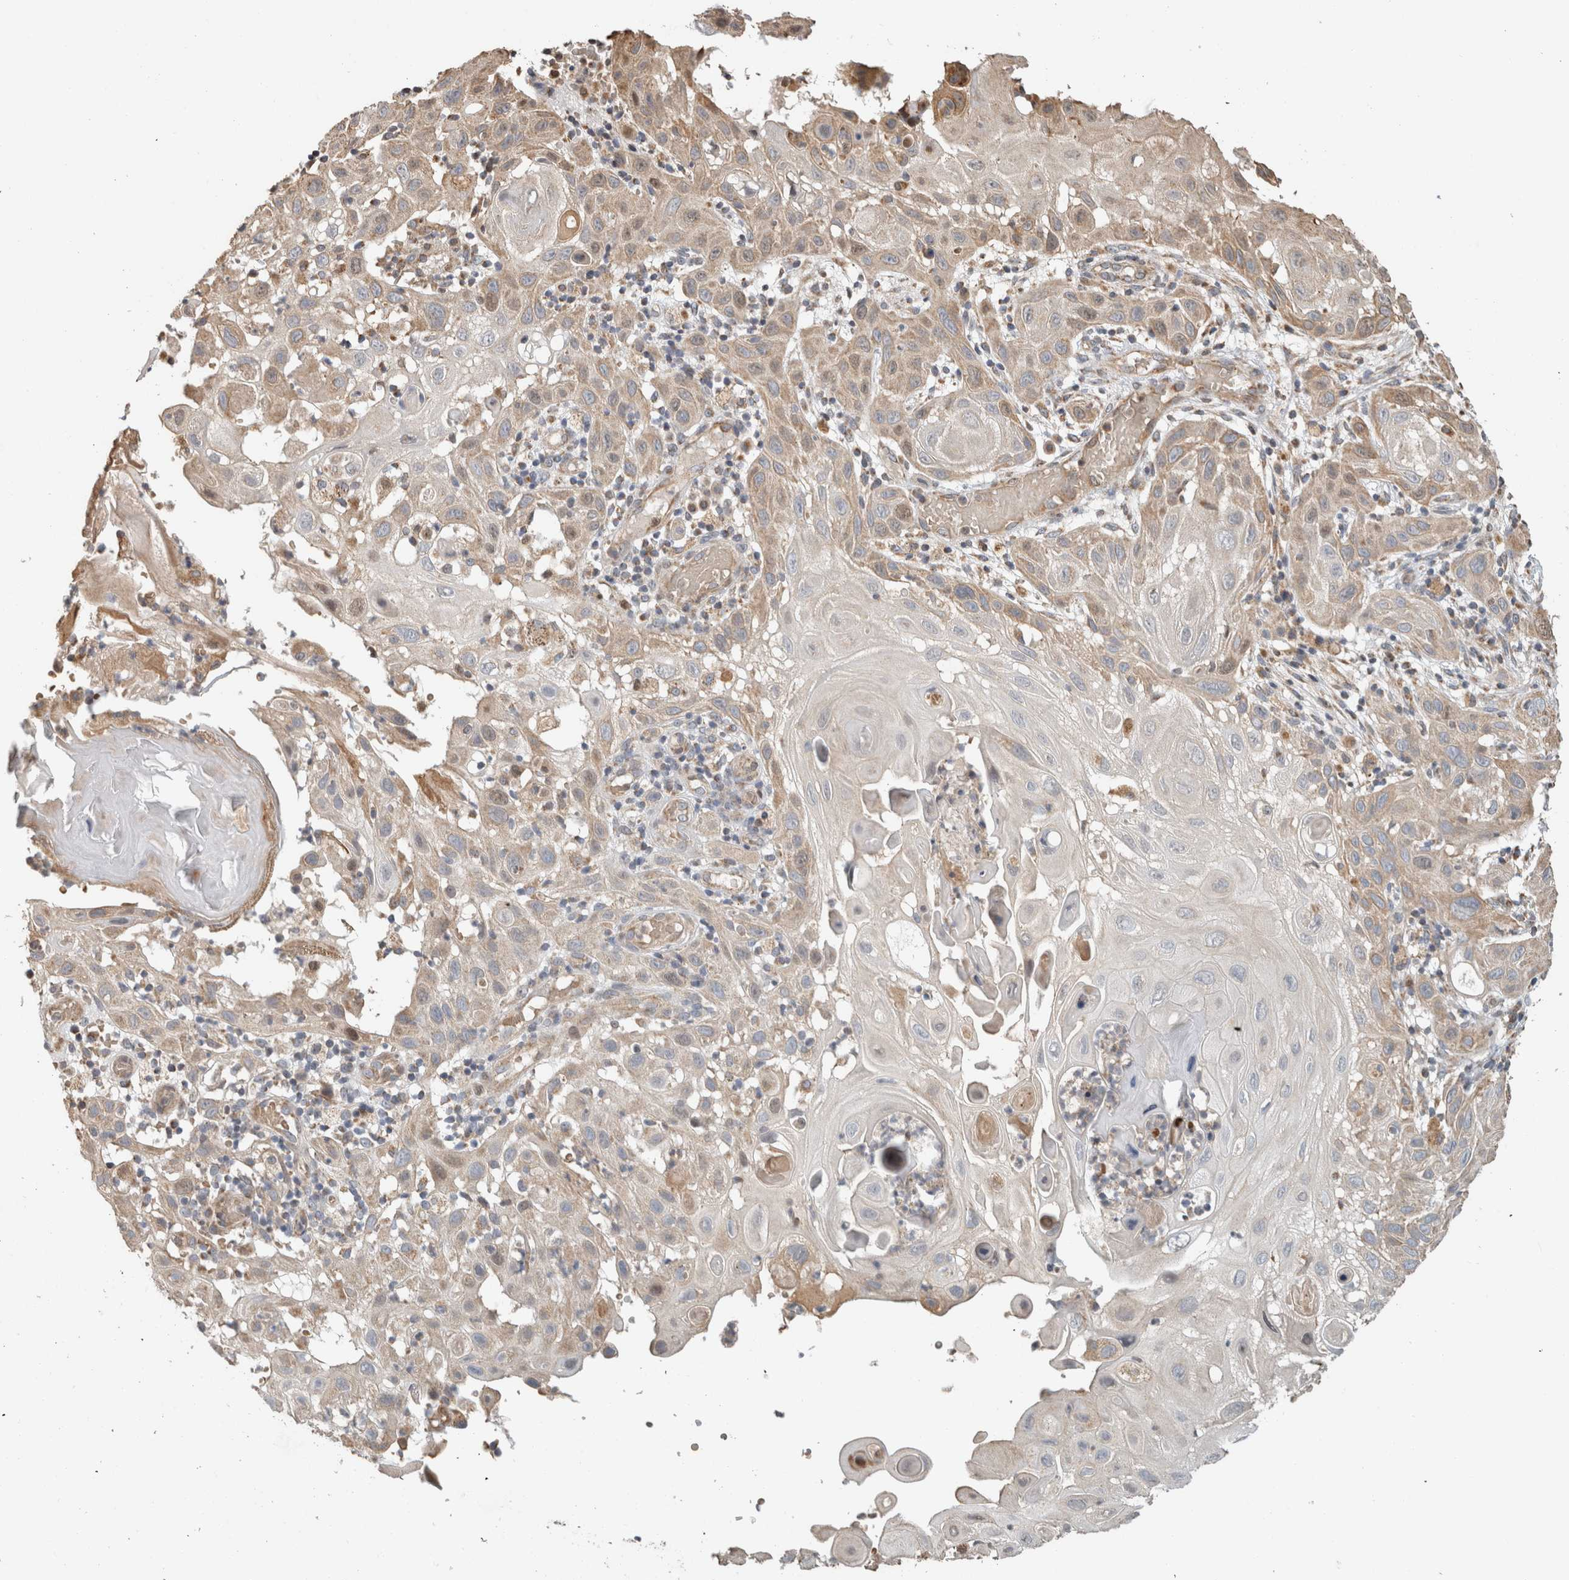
{"staining": {"intensity": "weak", "quantity": "25%-75%", "location": "cytoplasmic/membranous"}, "tissue": "skin cancer", "cell_type": "Tumor cells", "image_type": "cancer", "snomed": [{"axis": "morphology", "description": "Normal tissue, NOS"}, {"axis": "morphology", "description": "Squamous cell carcinoma, NOS"}, {"axis": "topography", "description": "Skin"}], "caption": "Protein analysis of skin squamous cell carcinoma tissue exhibits weak cytoplasmic/membranous expression in approximately 25%-75% of tumor cells. (DAB IHC with brightfield microscopy, high magnification).", "gene": "GINS4", "patient": {"sex": "female", "age": 96}}